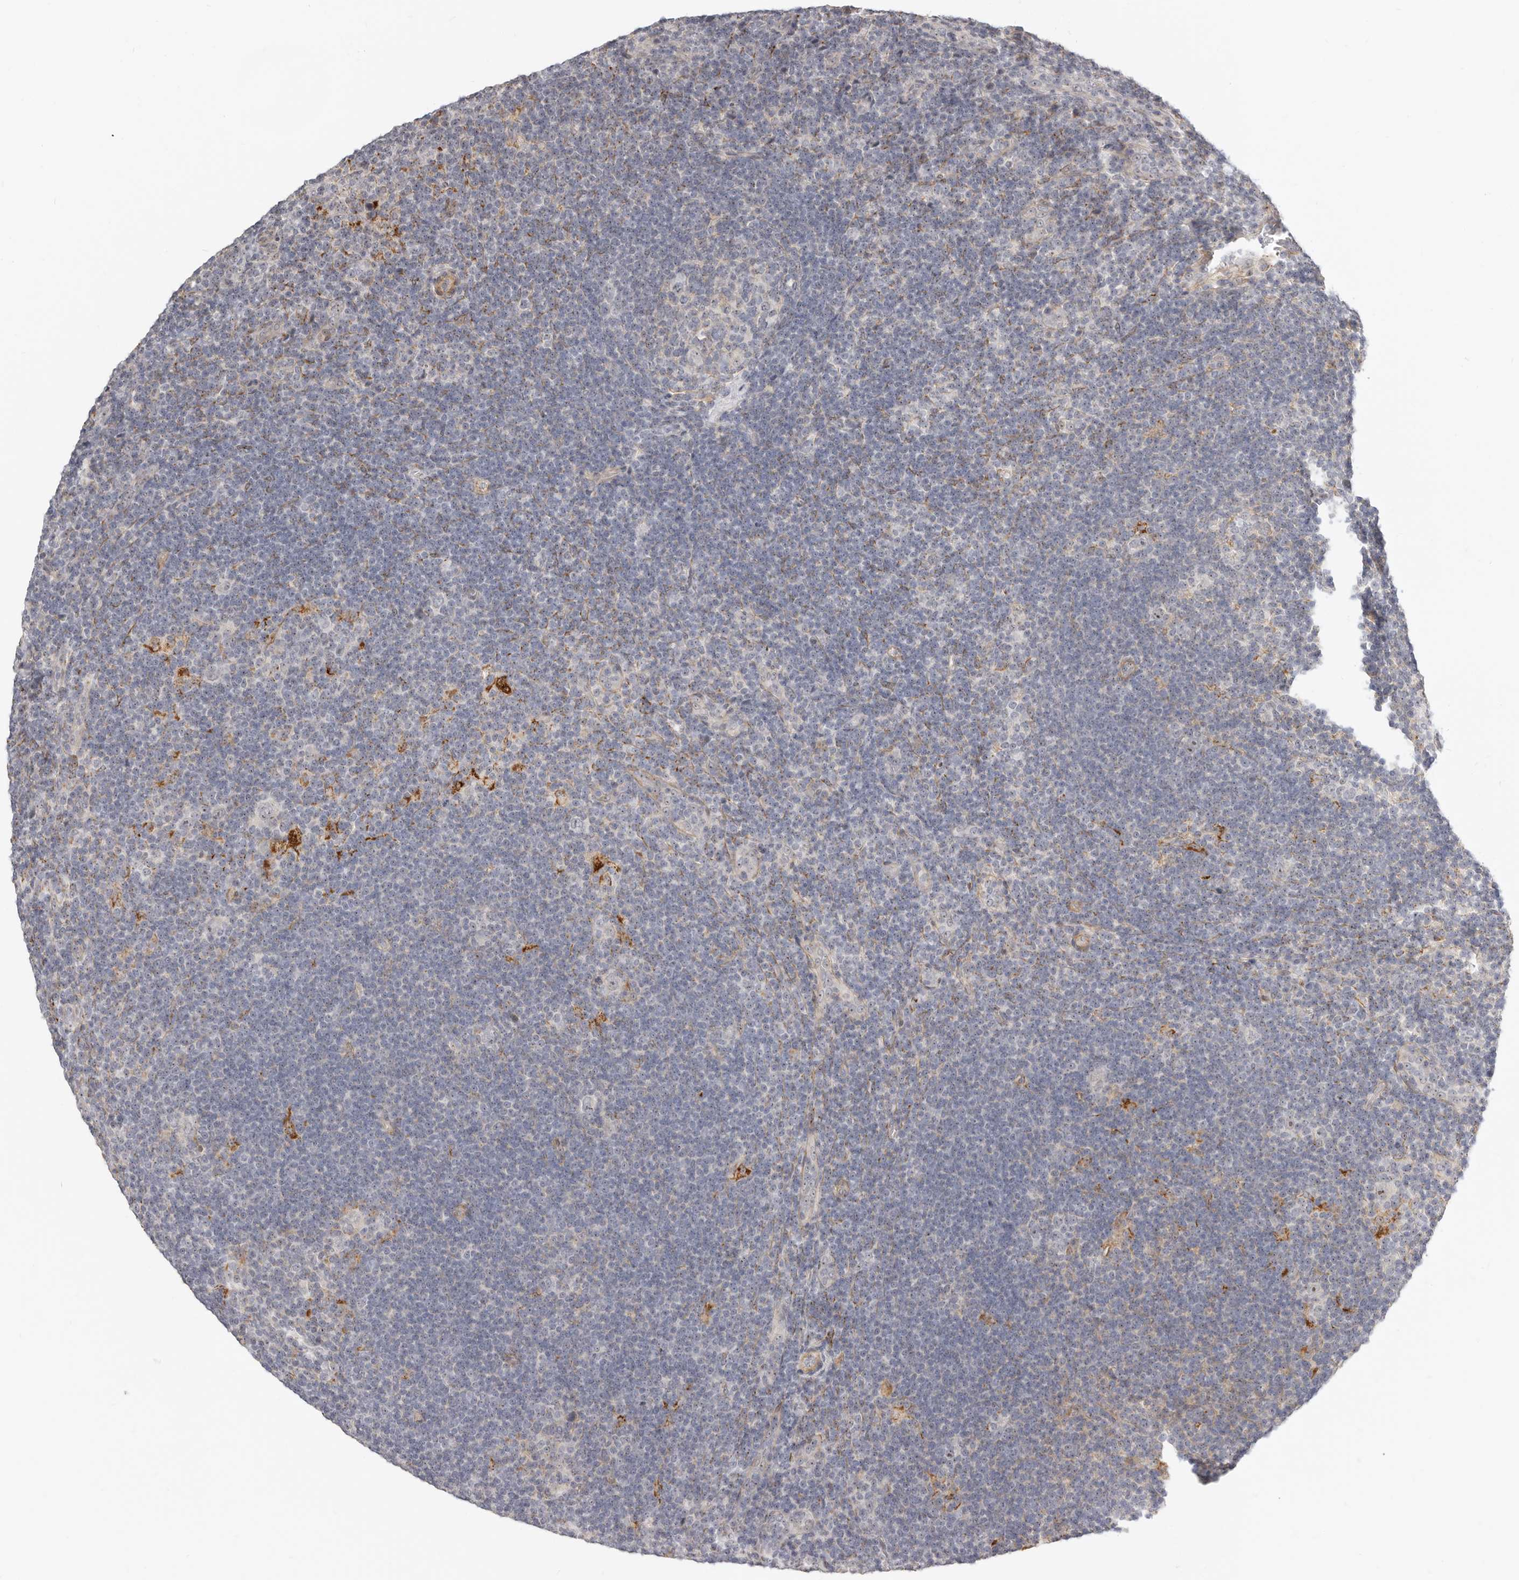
{"staining": {"intensity": "negative", "quantity": "none", "location": "none"}, "tissue": "lymphoma", "cell_type": "Tumor cells", "image_type": "cancer", "snomed": [{"axis": "morphology", "description": "Hodgkin's disease, NOS"}, {"axis": "topography", "description": "Lymph node"}], "caption": "Tumor cells show no significant protein positivity in Hodgkin's disease.", "gene": "MICALL2", "patient": {"sex": "female", "age": 57}}